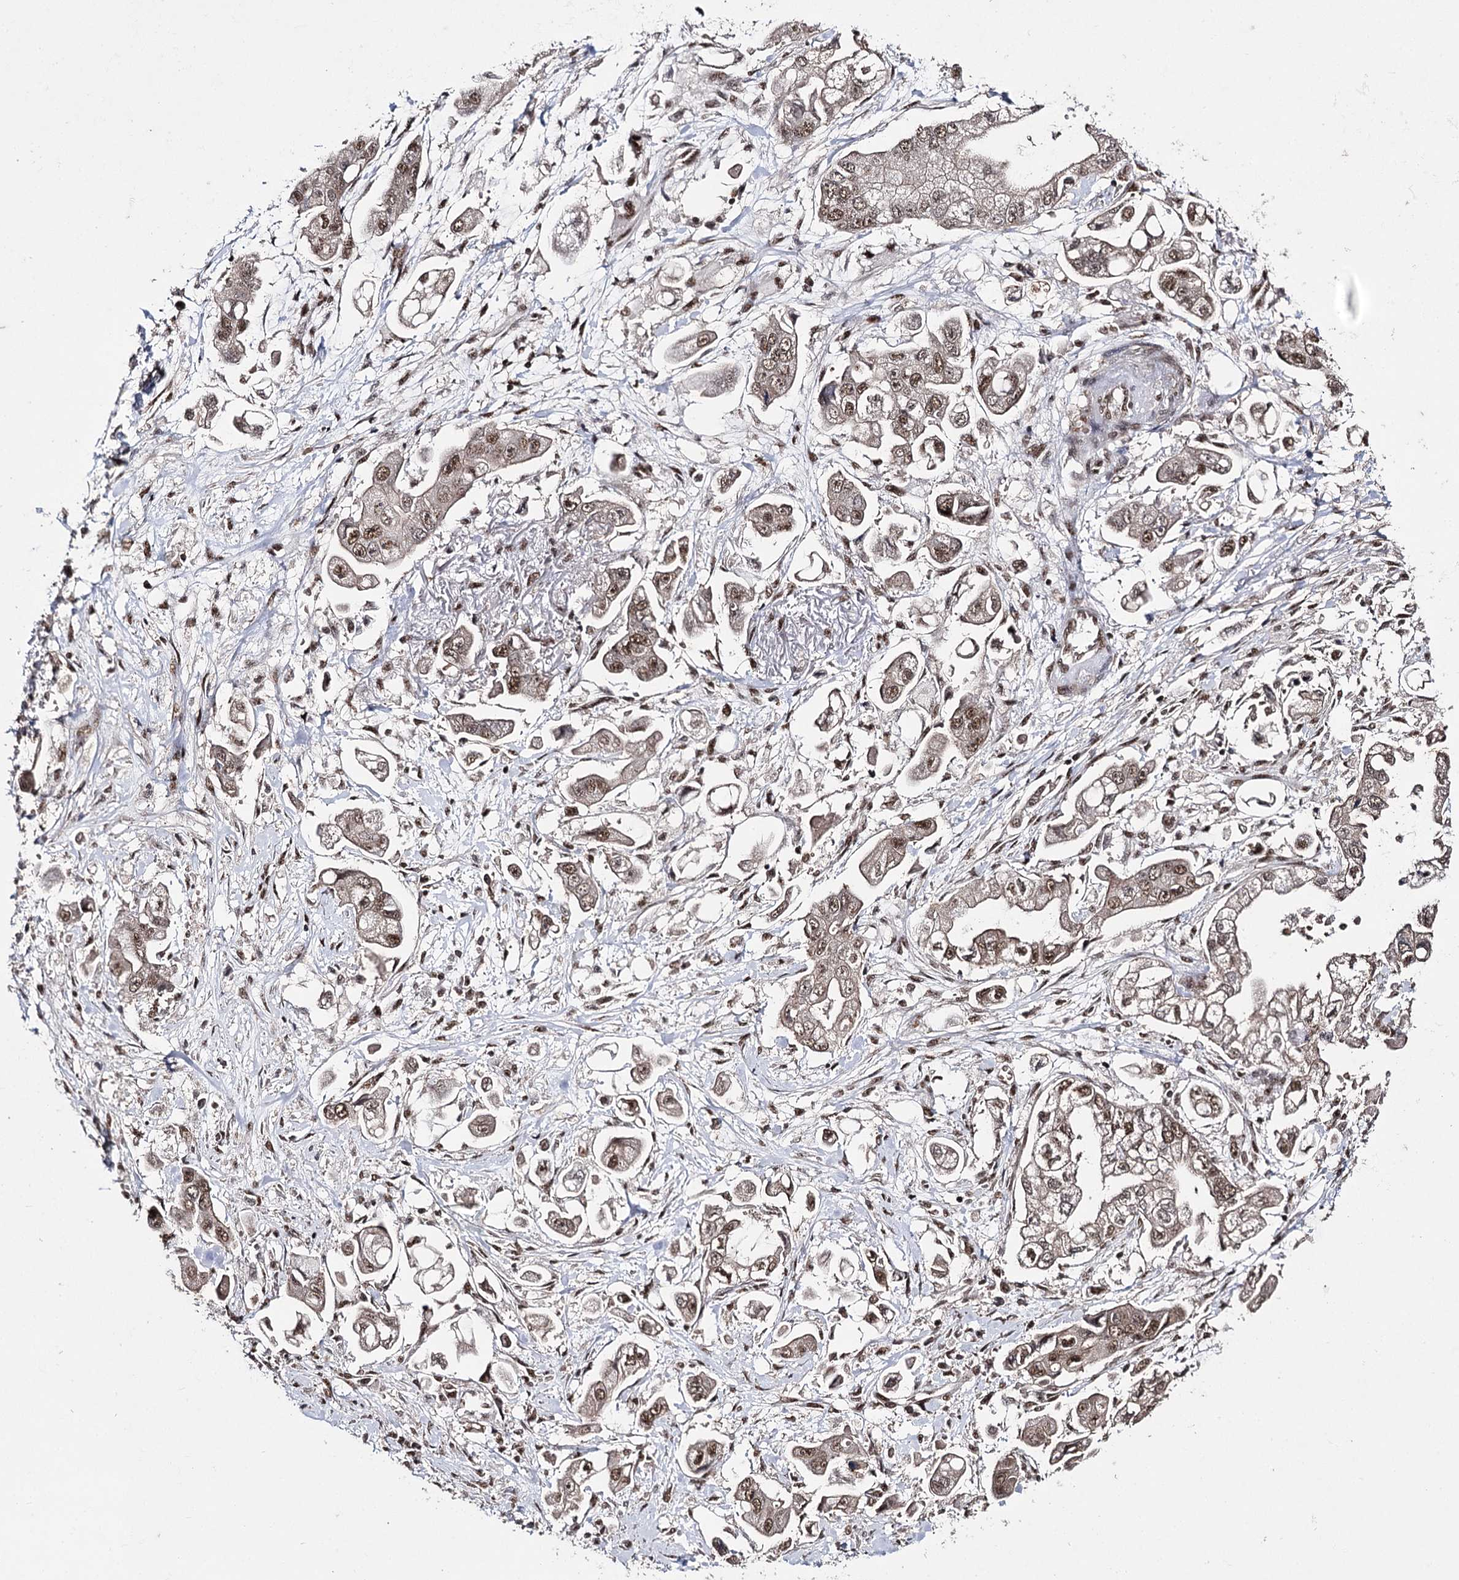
{"staining": {"intensity": "moderate", "quantity": ">75%", "location": "nuclear"}, "tissue": "stomach cancer", "cell_type": "Tumor cells", "image_type": "cancer", "snomed": [{"axis": "morphology", "description": "Adenocarcinoma, NOS"}, {"axis": "topography", "description": "Stomach"}], "caption": "Tumor cells demonstrate medium levels of moderate nuclear positivity in about >75% of cells in human stomach cancer (adenocarcinoma).", "gene": "PRPF40A", "patient": {"sex": "male", "age": 62}}